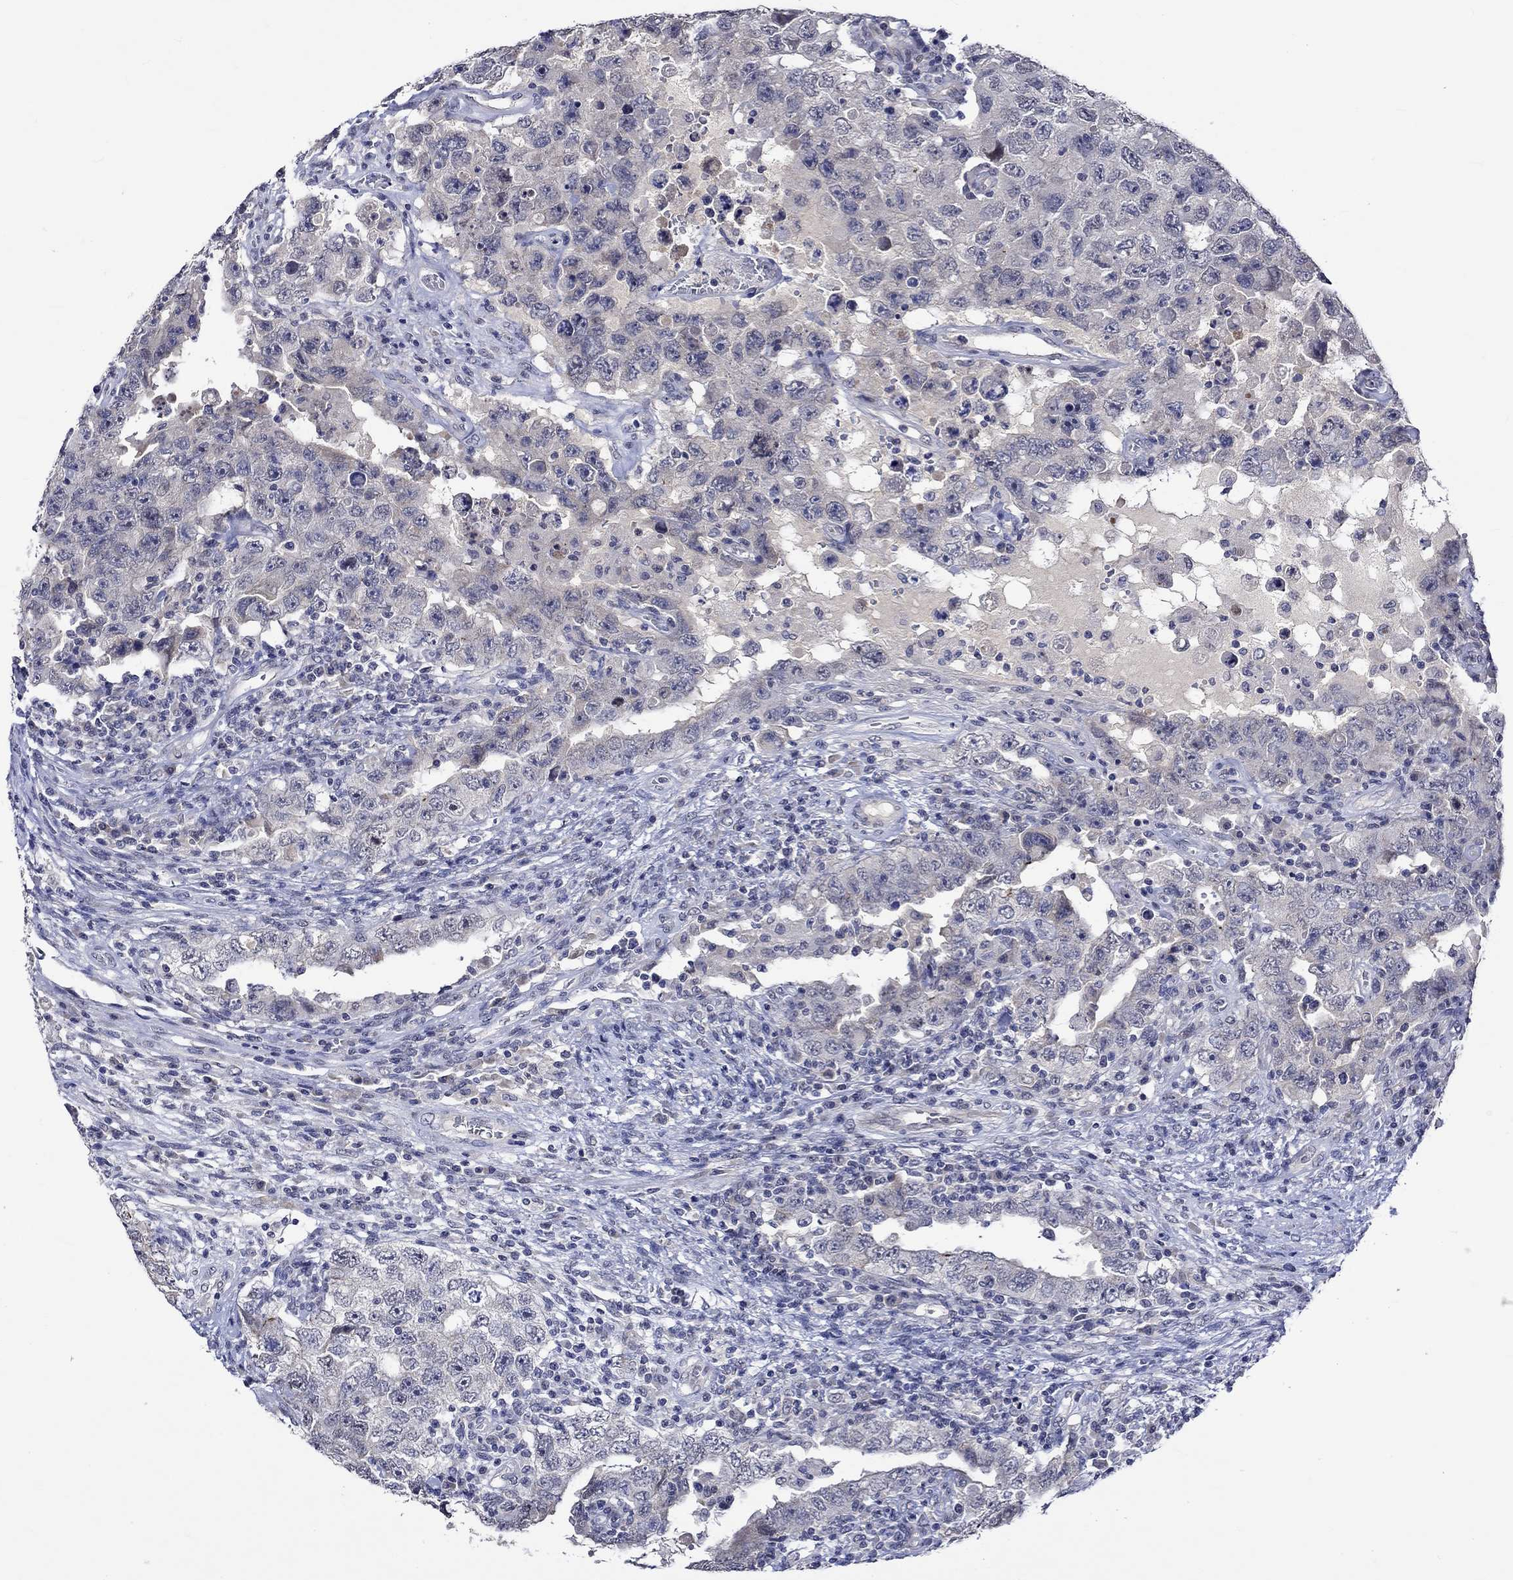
{"staining": {"intensity": "negative", "quantity": "none", "location": "none"}, "tissue": "testis cancer", "cell_type": "Tumor cells", "image_type": "cancer", "snomed": [{"axis": "morphology", "description": "Carcinoma, Embryonal, NOS"}, {"axis": "topography", "description": "Testis"}], "caption": "This photomicrograph is of testis cancer (embryonal carcinoma) stained with immunohistochemistry (IHC) to label a protein in brown with the nuclei are counter-stained blue. There is no staining in tumor cells.", "gene": "DDX3Y", "patient": {"sex": "male", "age": 26}}